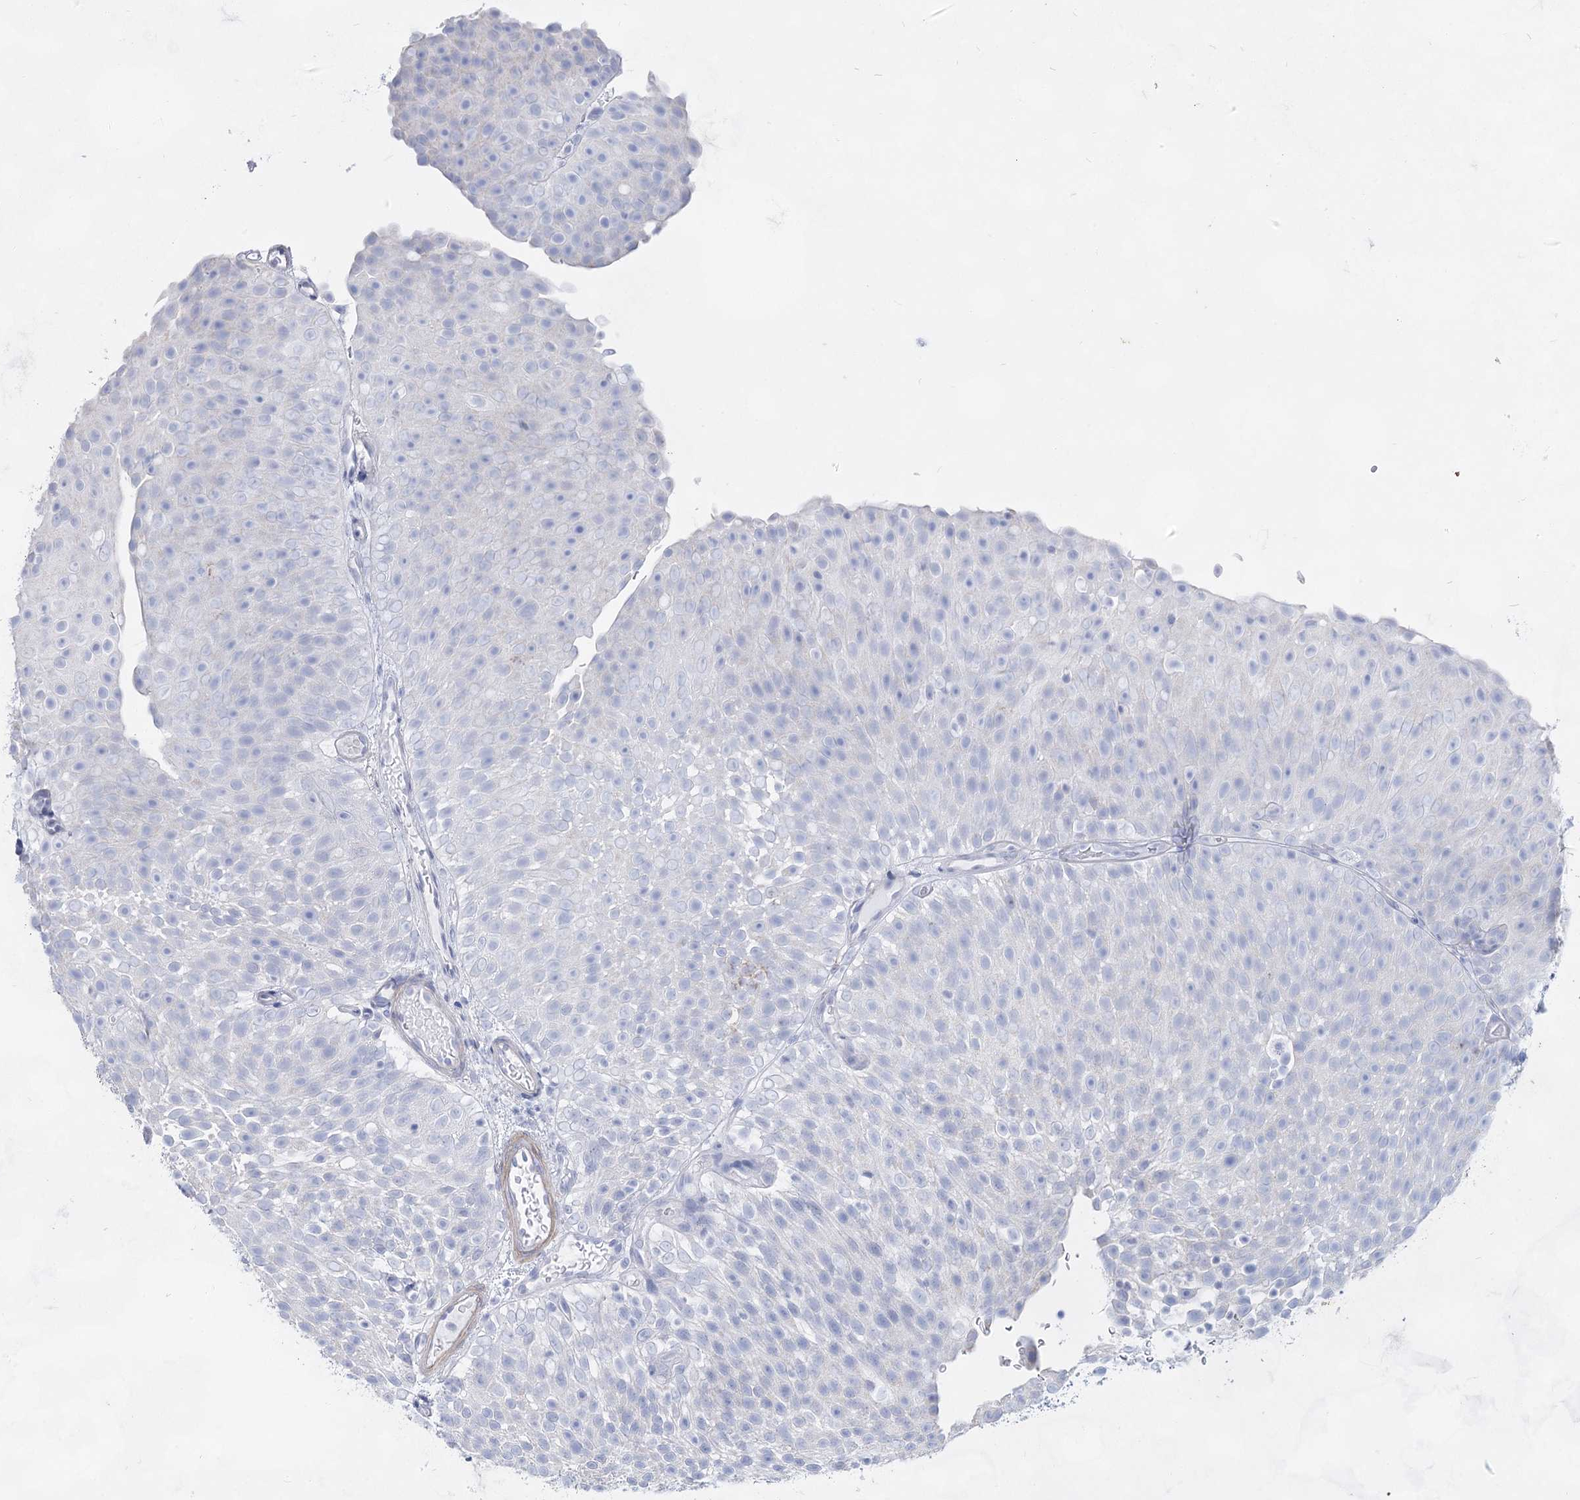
{"staining": {"intensity": "negative", "quantity": "none", "location": "none"}, "tissue": "urothelial cancer", "cell_type": "Tumor cells", "image_type": "cancer", "snomed": [{"axis": "morphology", "description": "Urothelial carcinoma, Low grade"}, {"axis": "topography", "description": "Urinary bladder"}], "caption": "High magnification brightfield microscopy of urothelial cancer stained with DAB (3,3'-diaminobenzidine) (brown) and counterstained with hematoxylin (blue): tumor cells show no significant positivity.", "gene": "ACRV1", "patient": {"sex": "male", "age": 78}}